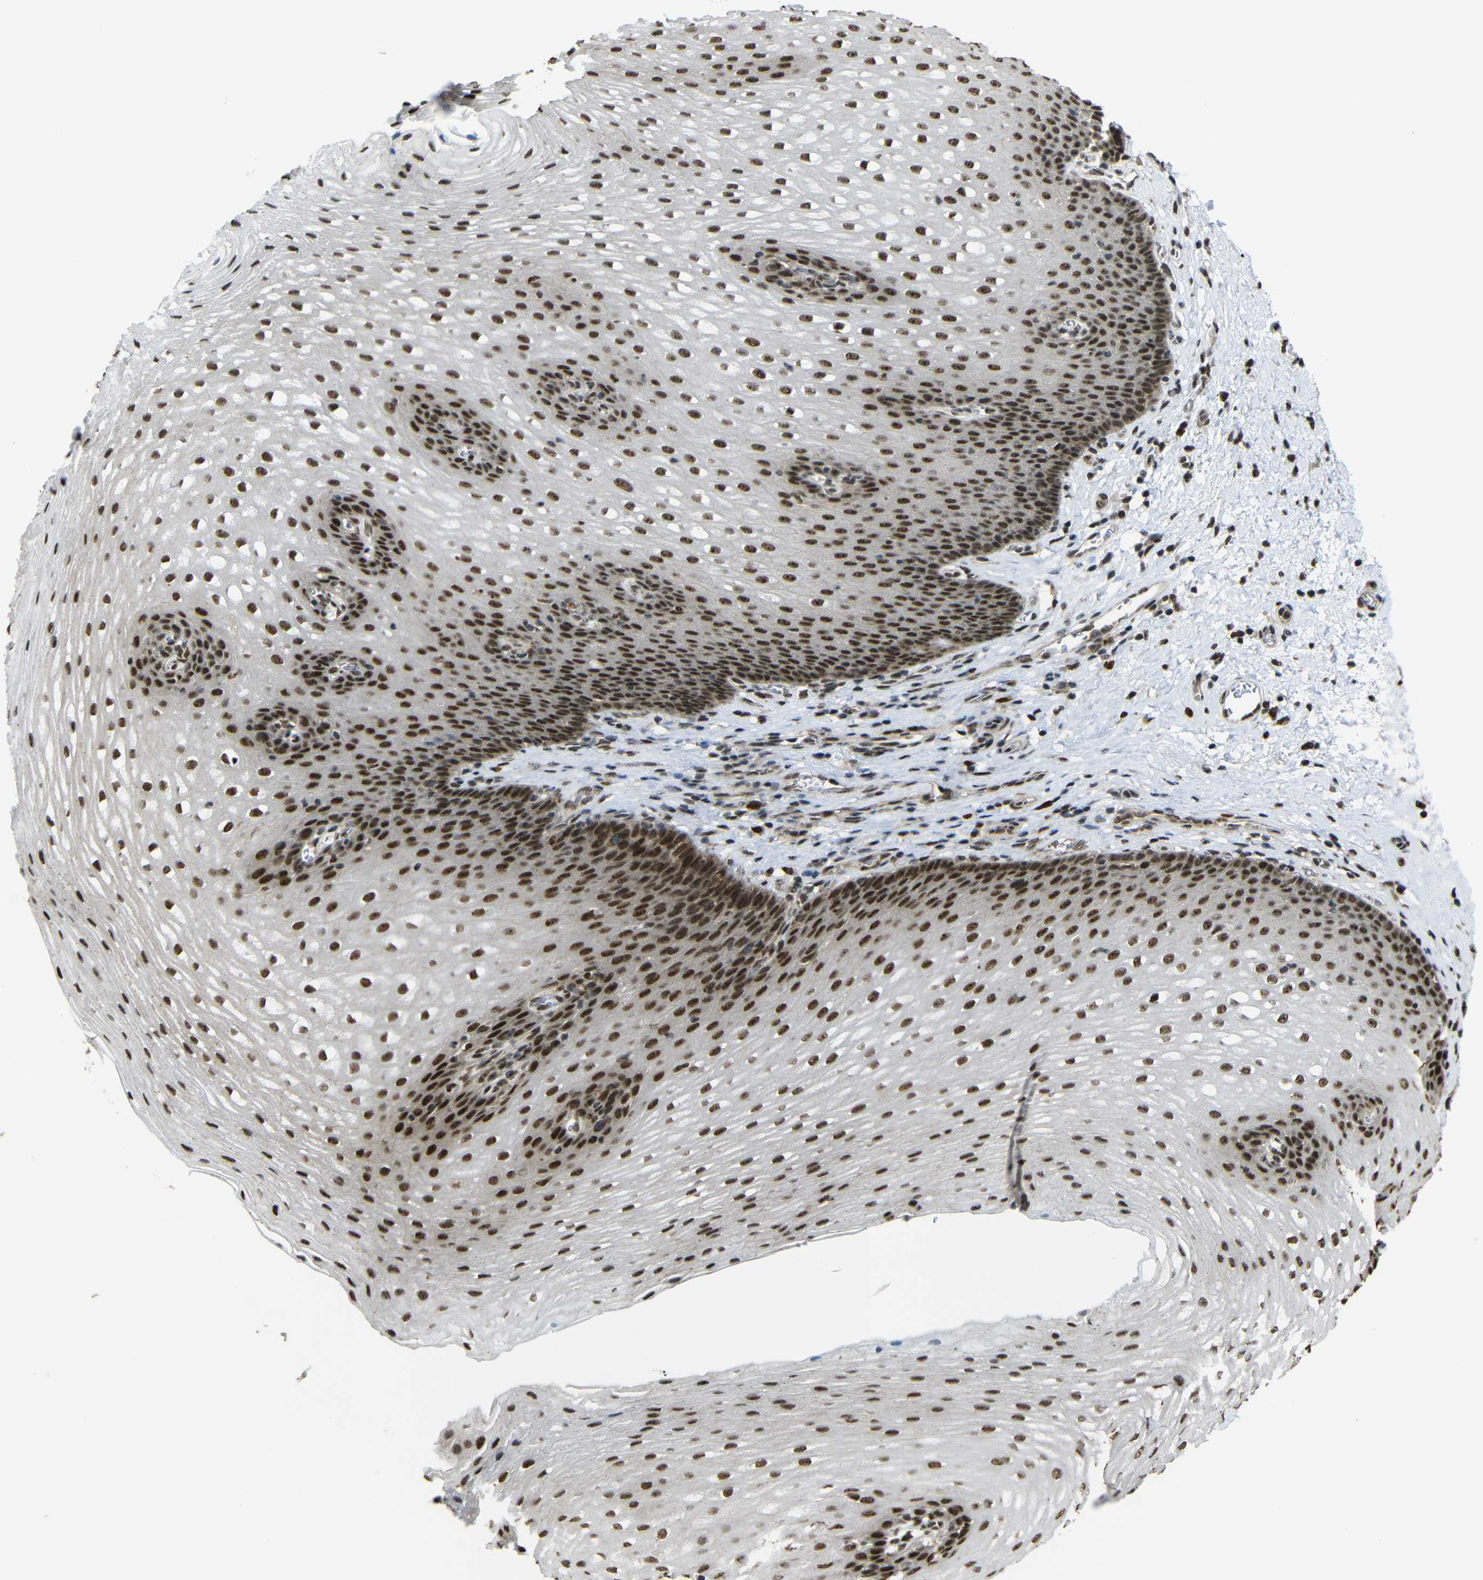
{"staining": {"intensity": "strong", "quantity": ">75%", "location": "nuclear"}, "tissue": "esophagus", "cell_type": "Squamous epithelial cells", "image_type": "normal", "snomed": [{"axis": "morphology", "description": "Normal tissue, NOS"}, {"axis": "topography", "description": "Esophagus"}], "caption": "The histopathology image shows a brown stain indicating the presence of a protein in the nuclear of squamous epithelial cells in esophagus. (DAB = brown stain, brightfield microscopy at high magnification).", "gene": "TCF7L2", "patient": {"sex": "male", "age": 48}}